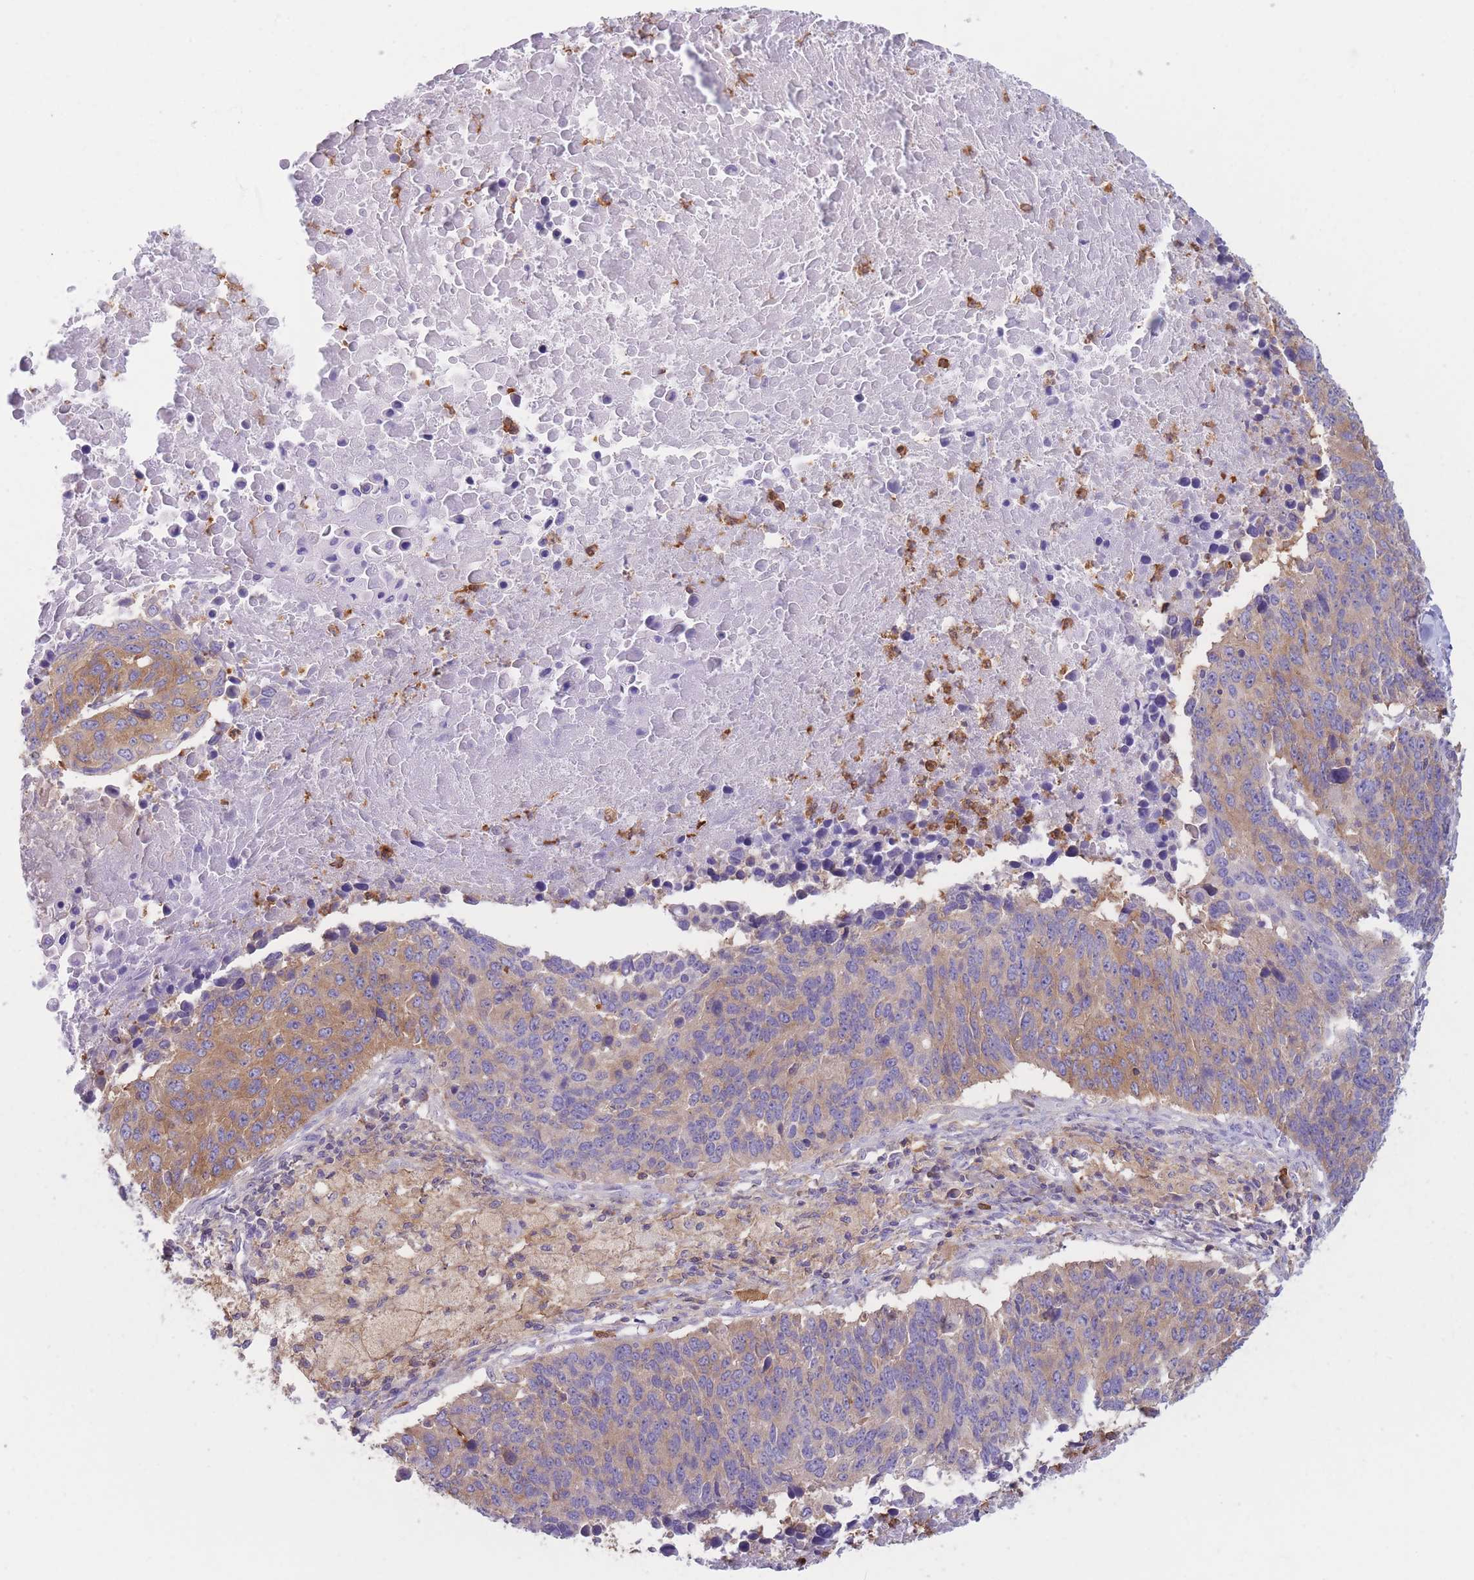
{"staining": {"intensity": "moderate", "quantity": "25%-75%", "location": "cytoplasmic/membranous"}, "tissue": "lung cancer", "cell_type": "Tumor cells", "image_type": "cancer", "snomed": [{"axis": "morphology", "description": "Normal tissue, NOS"}, {"axis": "morphology", "description": "Squamous cell carcinoma, NOS"}, {"axis": "topography", "description": "Lymph node"}, {"axis": "topography", "description": "Lung"}], "caption": "Lung cancer (squamous cell carcinoma) stained with a brown dye shows moderate cytoplasmic/membranous positive staining in approximately 25%-75% of tumor cells.", "gene": "ST3GAL4", "patient": {"sex": "male", "age": 66}}